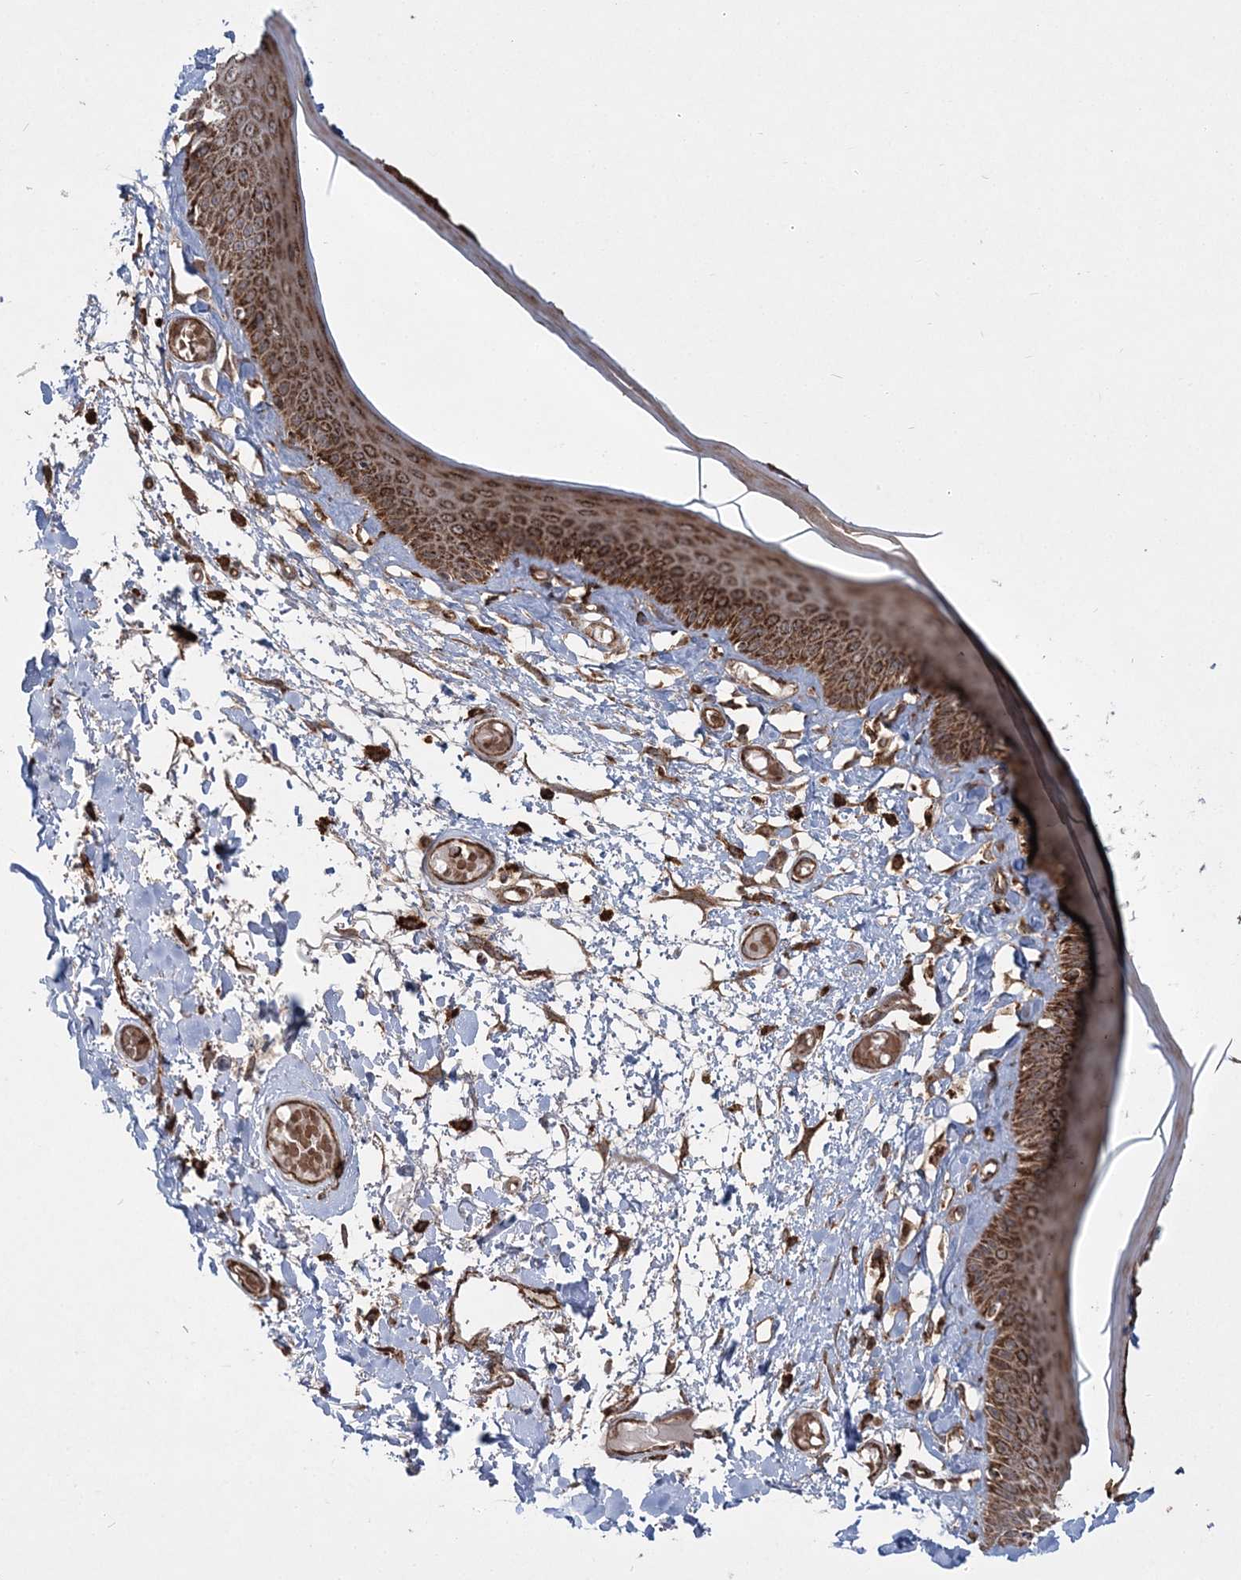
{"staining": {"intensity": "strong", "quantity": ">75%", "location": "cytoplasmic/membranous"}, "tissue": "skin", "cell_type": "Epidermal cells", "image_type": "normal", "snomed": [{"axis": "morphology", "description": "Normal tissue, NOS"}, {"axis": "topography", "description": "Vulva"}], "caption": "A histopathology image of human skin stained for a protein reveals strong cytoplasmic/membranous brown staining in epidermal cells.", "gene": "LRPPRC", "patient": {"sex": "female", "age": 73}}